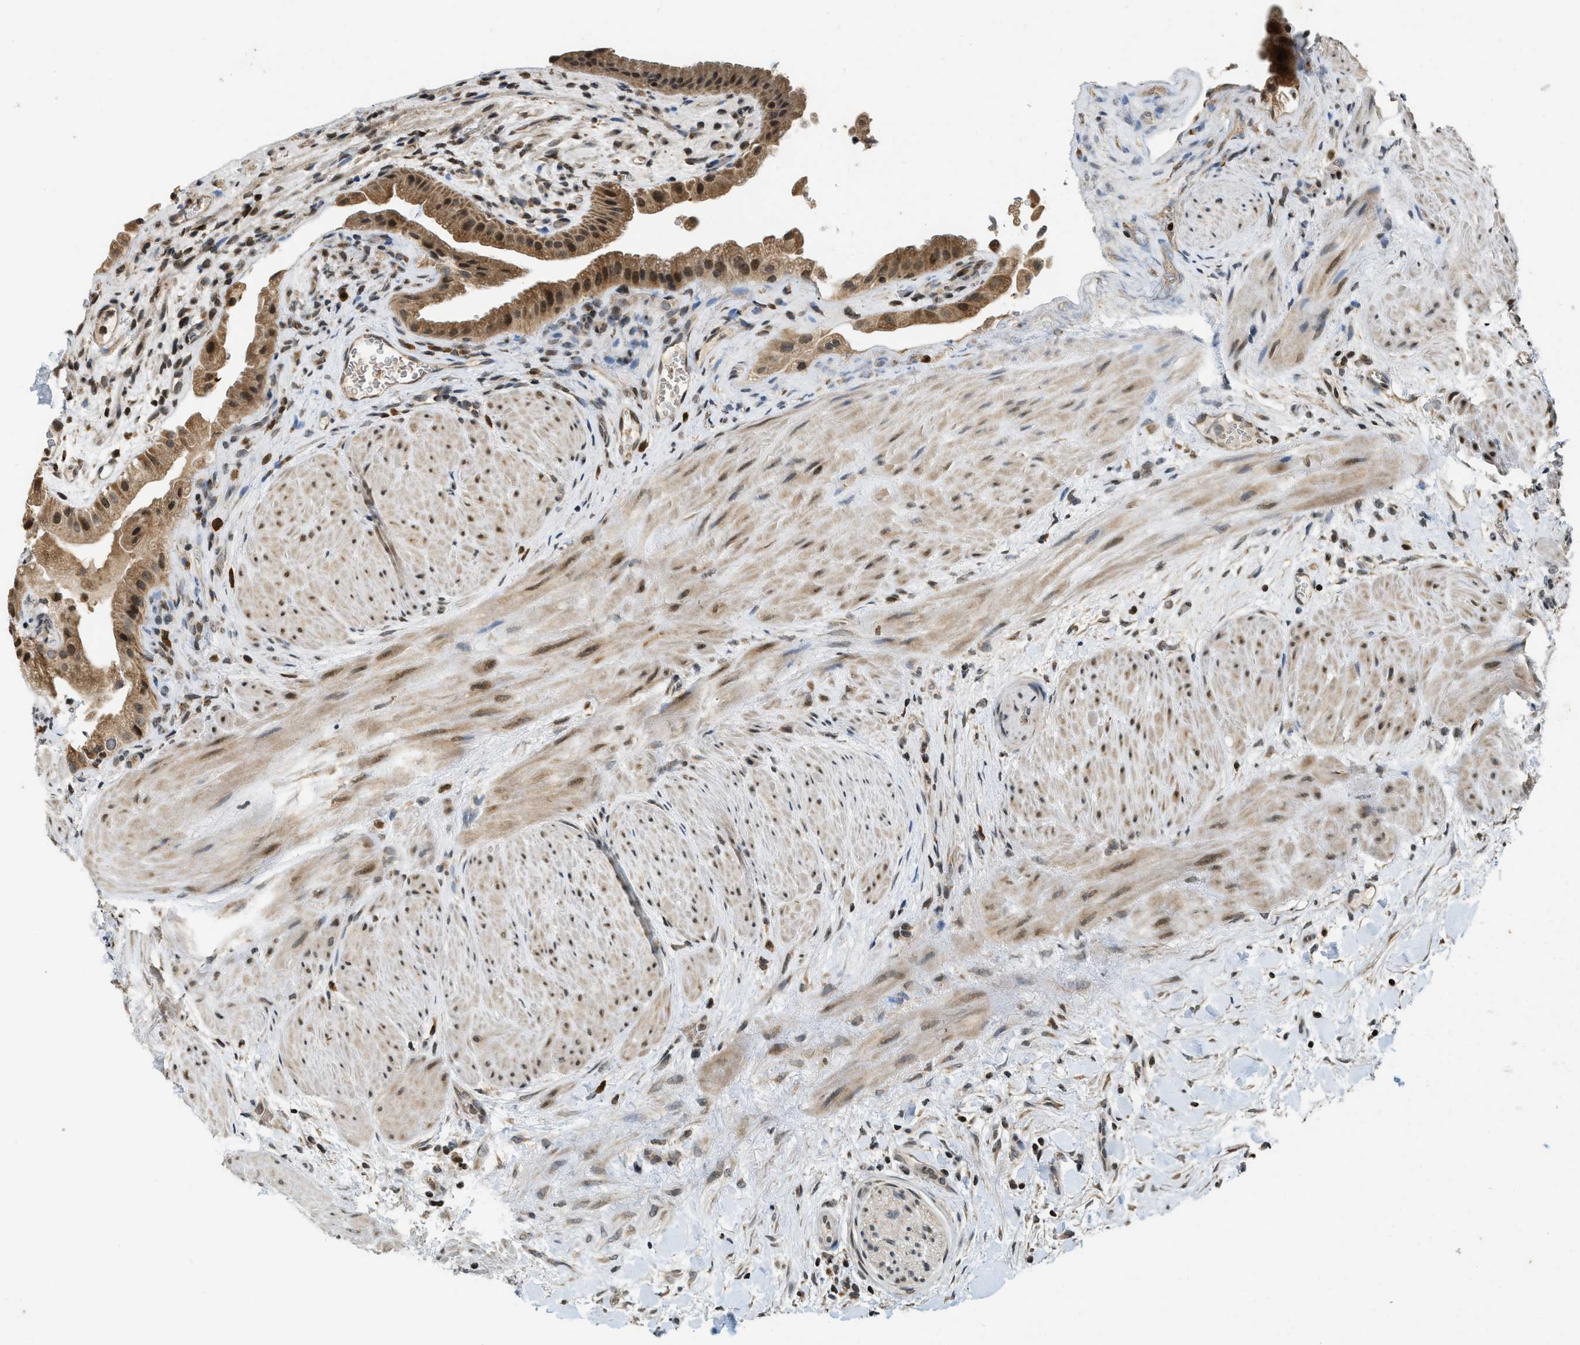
{"staining": {"intensity": "moderate", "quantity": ">75%", "location": "cytoplasmic/membranous,nuclear"}, "tissue": "gallbladder", "cell_type": "Glandular cells", "image_type": "normal", "snomed": [{"axis": "morphology", "description": "Normal tissue, NOS"}, {"axis": "topography", "description": "Gallbladder"}], "caption": "High-magnification brightfield microscopy of unremarkable gallbladder stained with DAB (3,3'-diaminobenzidine) (brown) and counterstained with hematoxylin (blue). glandular cells exhibit moderate cytoplasmic/membranous,nuclear positivity is appreciated in approximately>75% of cells.", "gene": "SIAH1", "patient": {"sex": "male", "age": 49}}